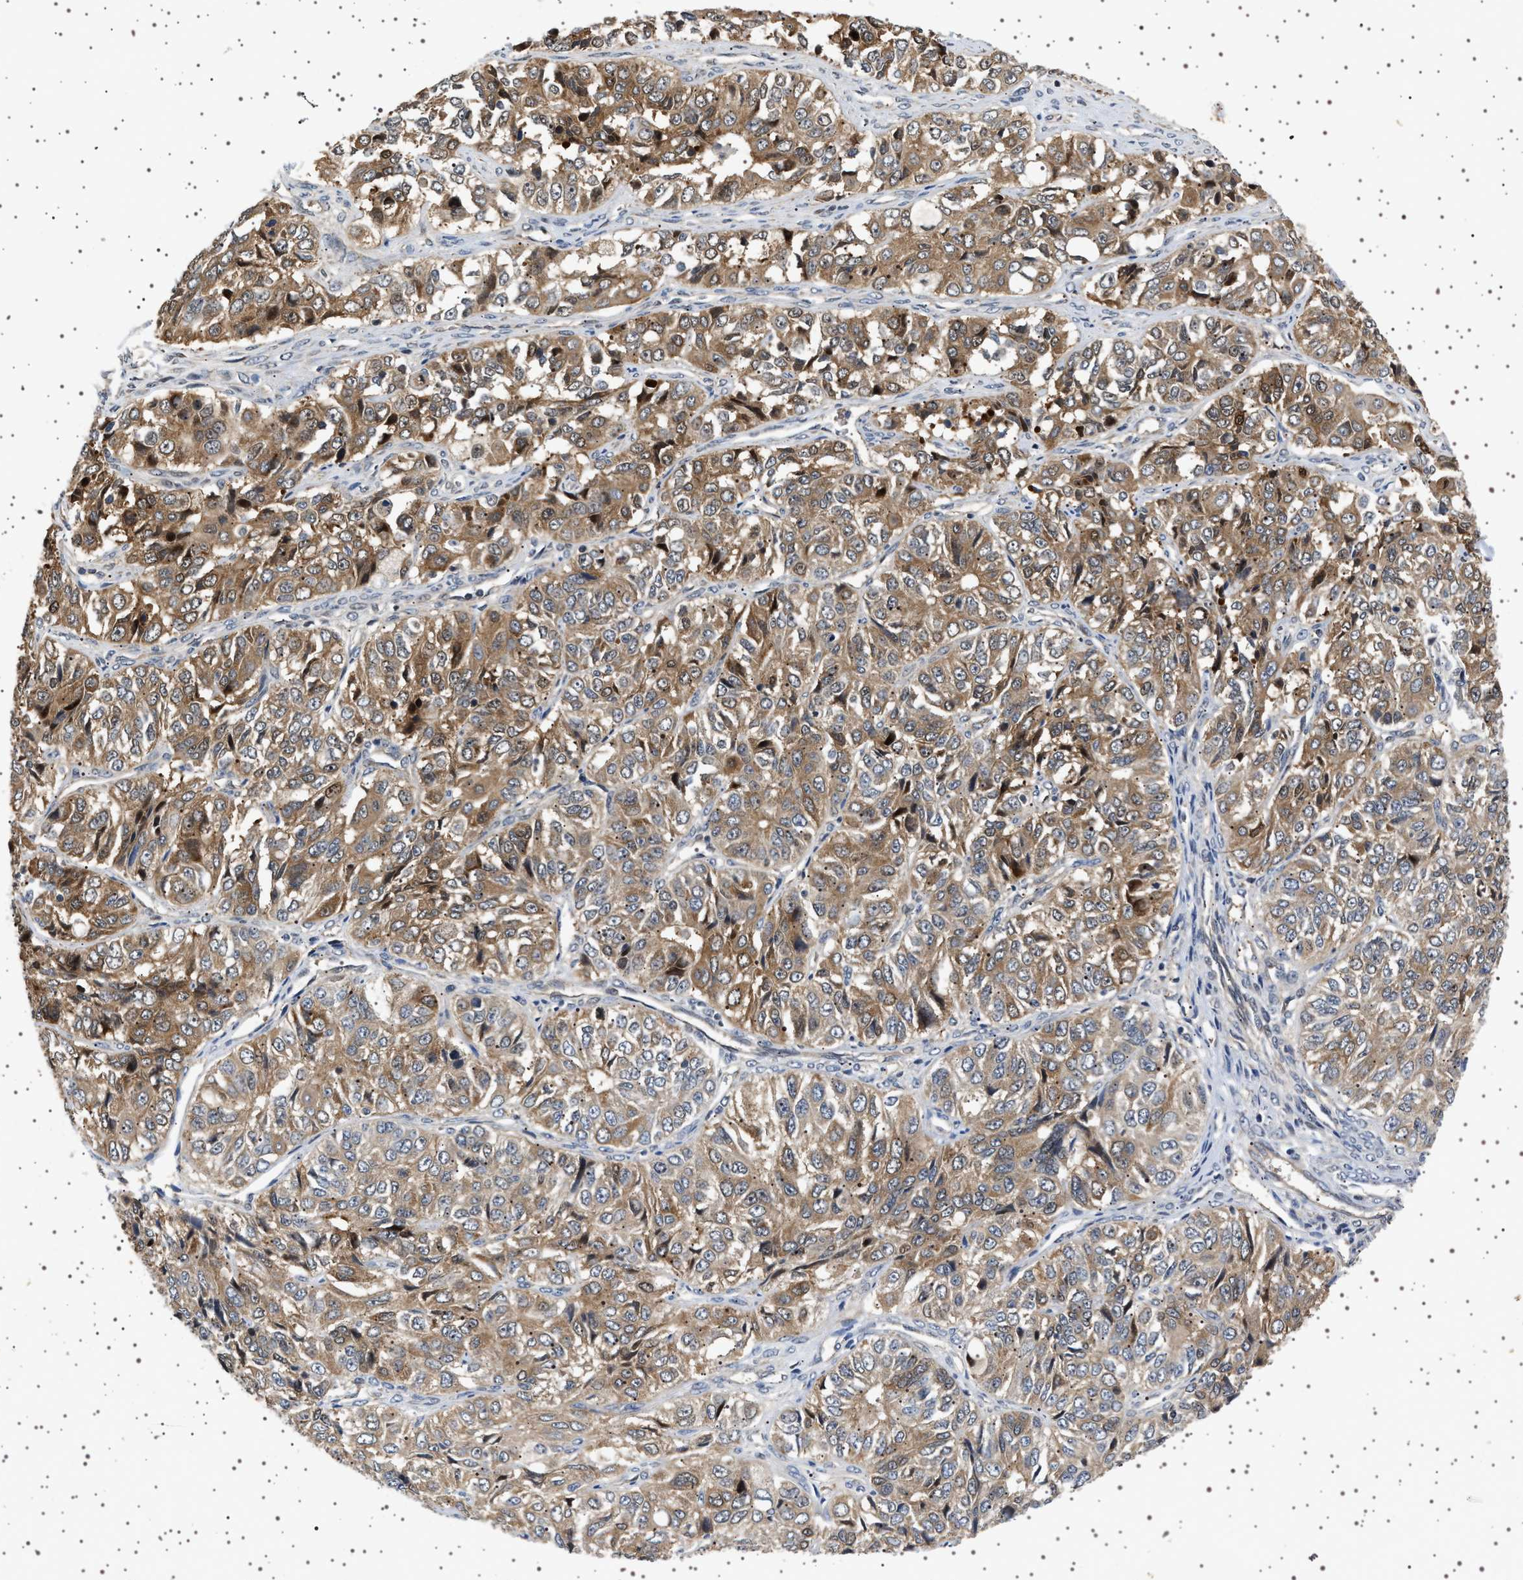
{"staining": {"intensity": "moderate", "quantity": ">75%", "location": "cytoplasmic/membranous"}, "tissue": "ovarian cancer", "cell_type": "Tumor cells", "image_type": "cancer", "snomed": [{"axis": "morphology", "description": "Carcinoma, endometroid"}, {"axis": "topography", "description": "Ovary"}], "caption": "Immunohistochemistry (IHC) of human ovarian cancer (endometroid carcinoma) displays medium levels of moderate cytoplasmic/membranous positivity in about >75% of tumor cells. The staining was performed using DAB to visualize the protein expression in brown, while the nuclei were stained in blue with hematoxylin (Magnification: 20x).", "gene": "BAG3", "patient": {"sex": "female", "age": 51}}